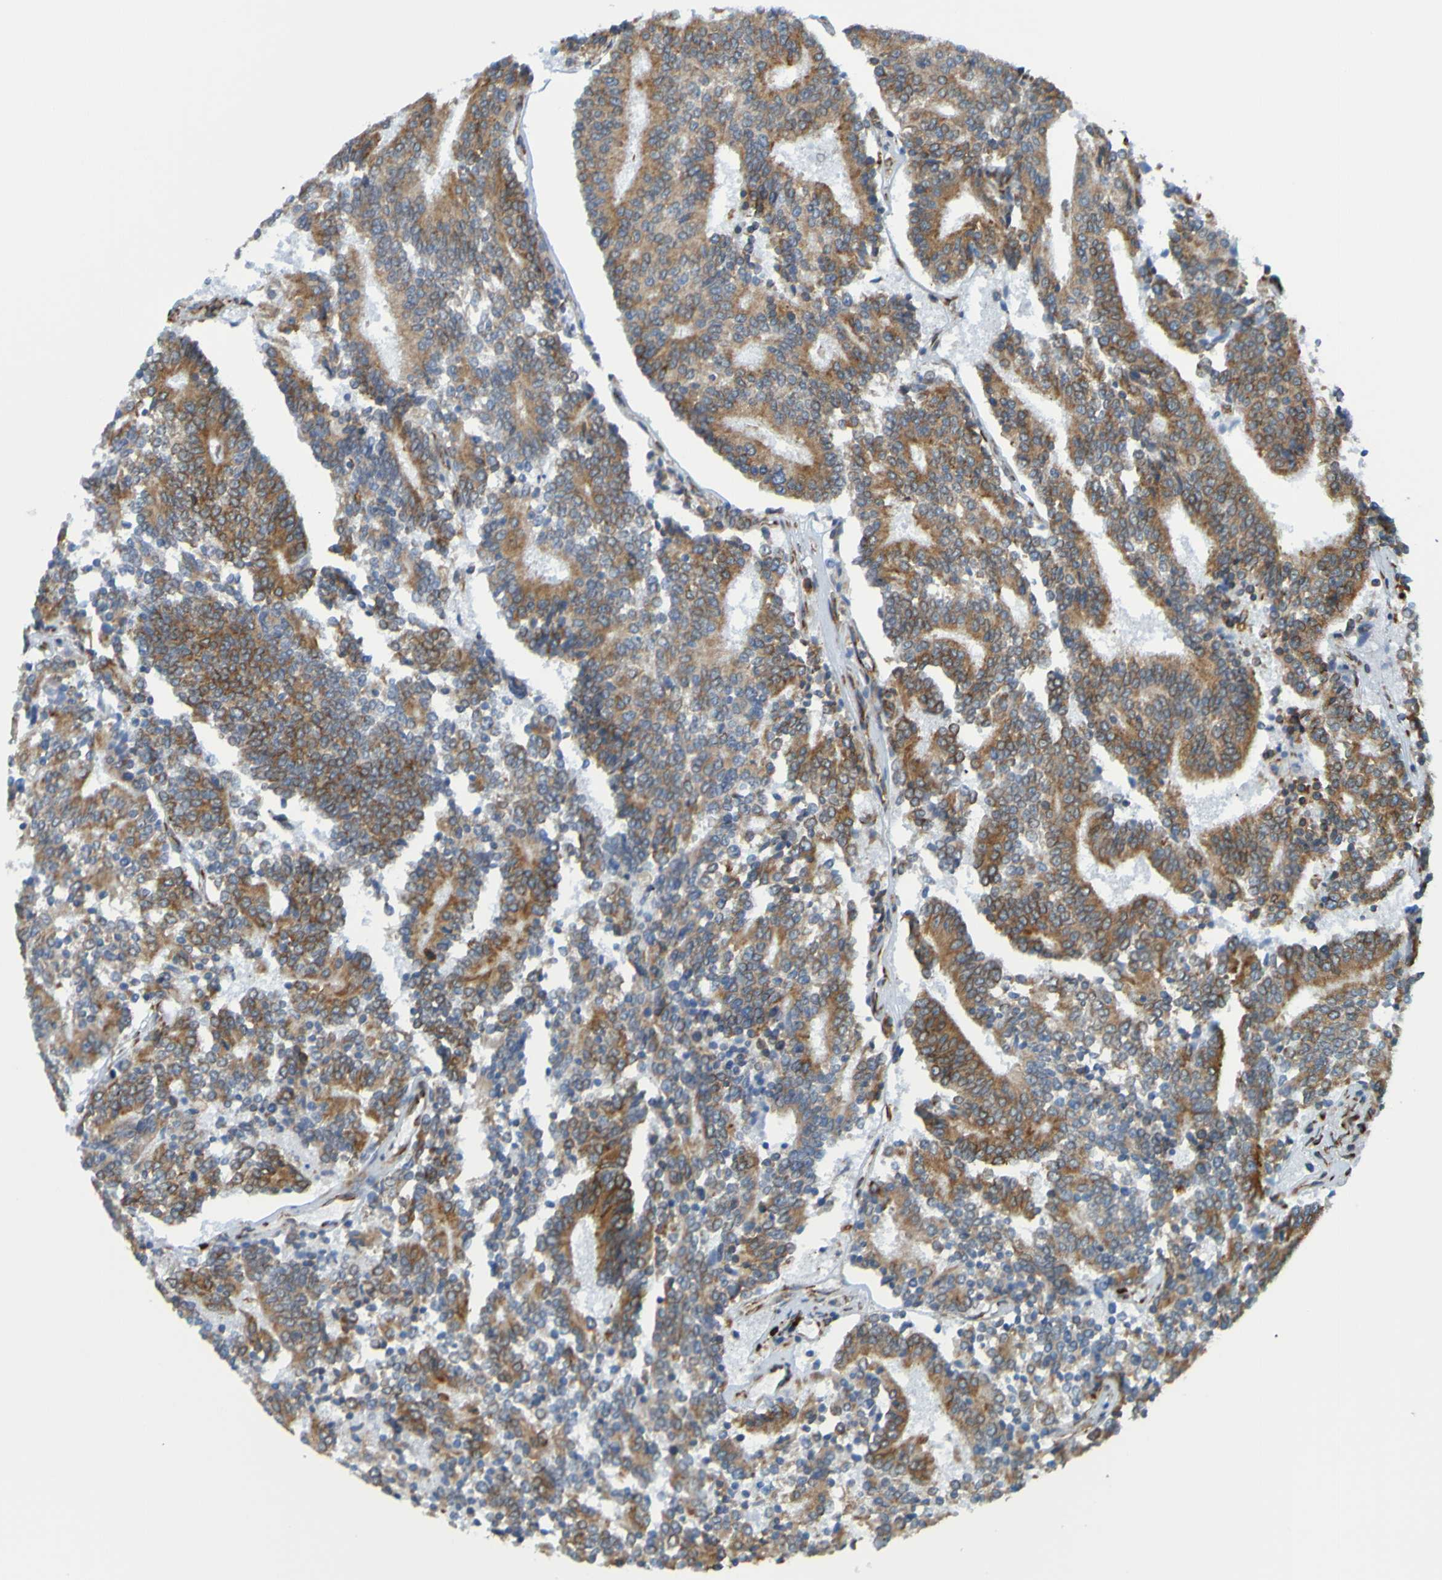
{"staining": {"intensity": "moderate", "quantity": "25%-75%", "location": "cytoplasmic/membranous"}, "tissue": "prostate cancer", "cell_type": "Tumor cells", "image_type": "cancer", "snomed": [{"axis": "morphology", "description": "Adenocarcinoma, Medium grade"}, {"axis": "topography", "description": "Prostate"}], "caption": "Immunohistochemistry (IHC) histopathology image of prostate cancer (adenocarcinoma (medium-grade)) stained for a protein (brown), which reveals medium levels of moderate cytoplasmic/membranous positivity in approximately 25%-75% of tumor cells.", "gene": "SSR1", "patient": {"sex": "male", "age": 60}}